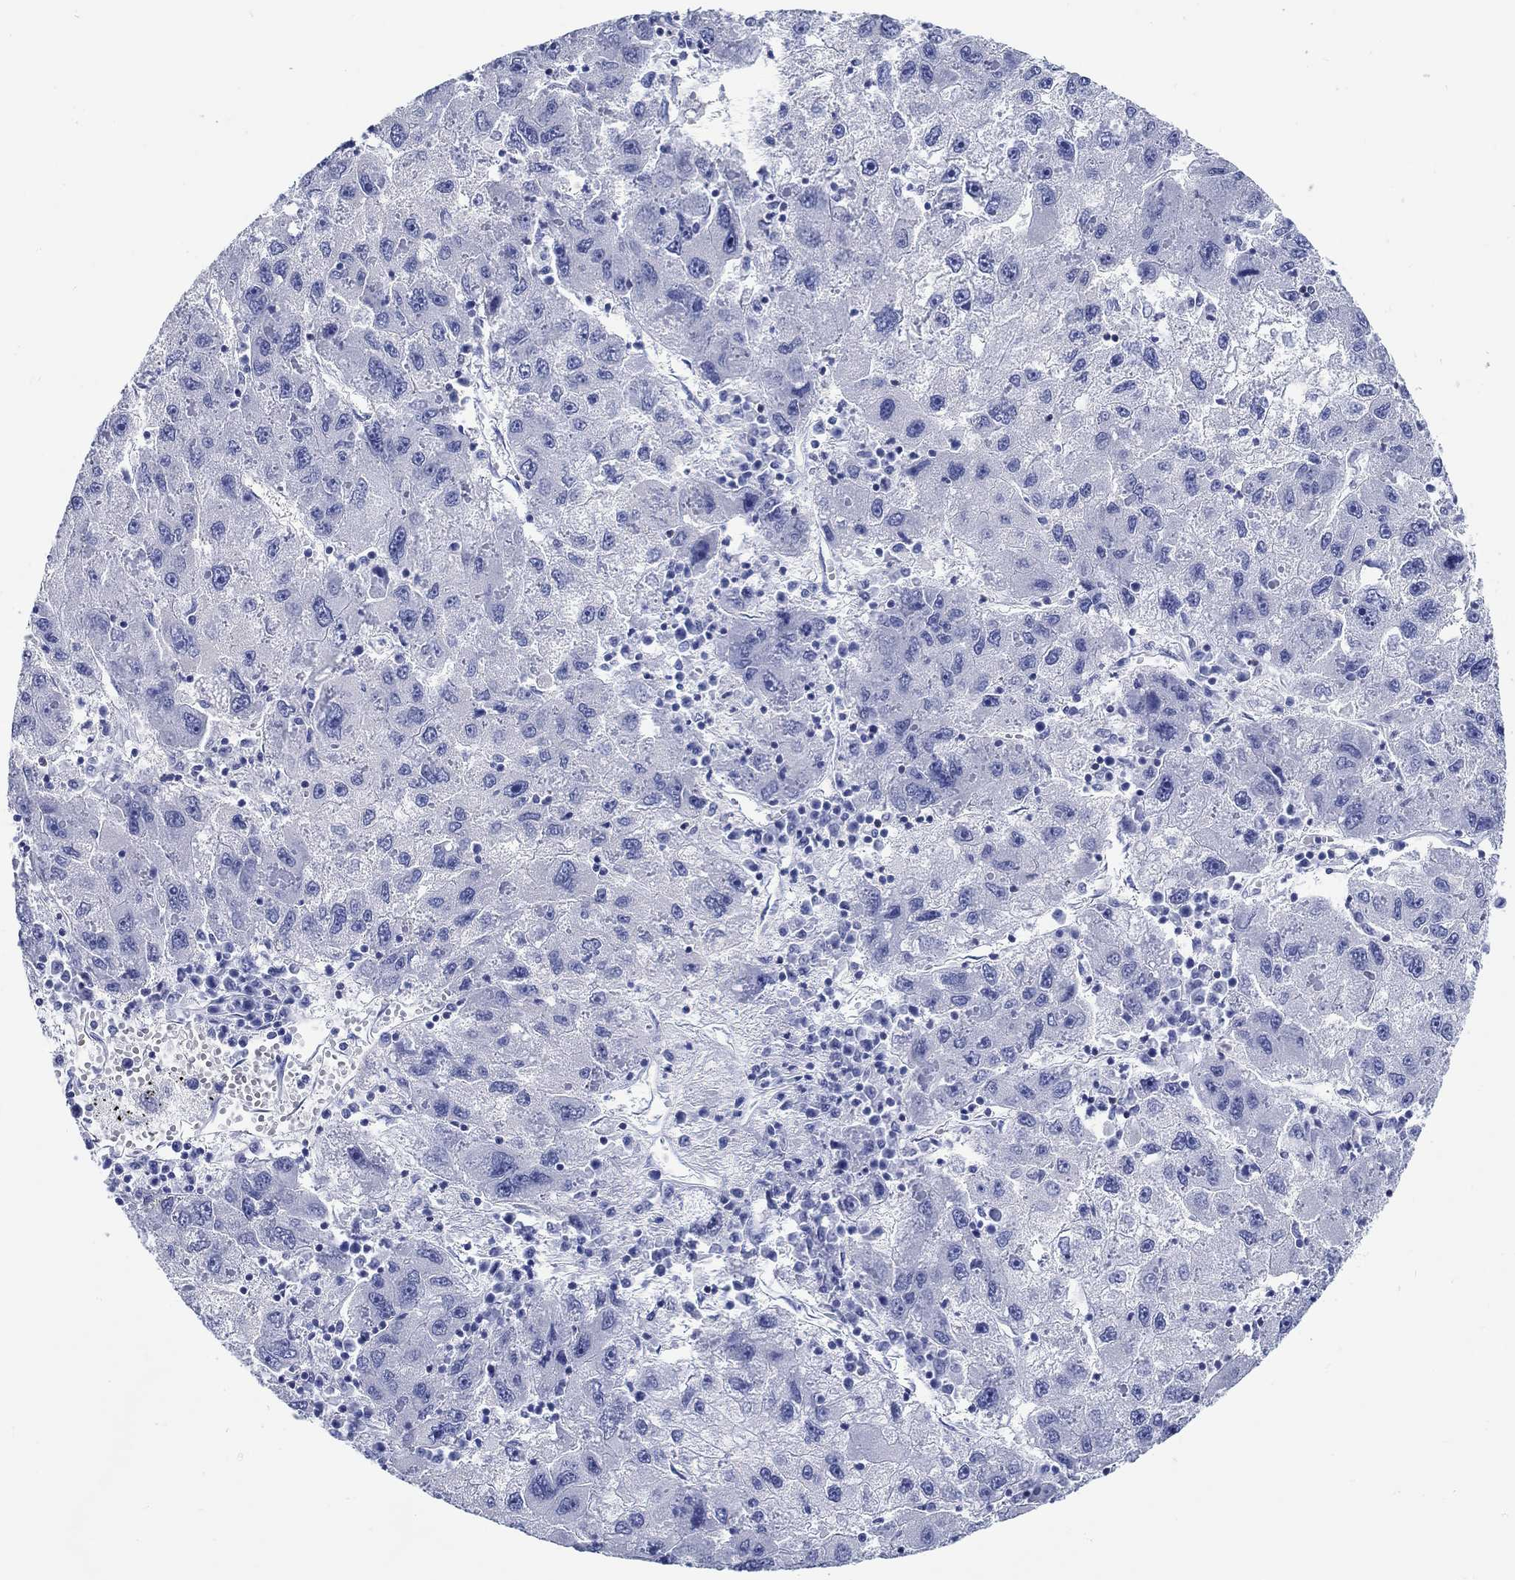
{"staining": {"intensity": "negative", "quantity": "none", "location": "none"}, "tissue": "liver cancer", "cell_type": "Tumor cells", "image_type": "cancer", "snomed": [{"axis": "morphology", "description": "Carcinoma, Hepatocellular, NOS"}, {"axis": "topography", "description": "Liver"}], "caption": "This is a photomicrograph of IHC staining of liver cancer (hepatocellular carcinoma), which shows no positivity in tumor cells. (Brightfield microscopy of DAB (3,3'-diaminobenzidine) IHC at high magnification).", "gene": "FBXO2", "patient": {"sex": "male", "age": 75}}